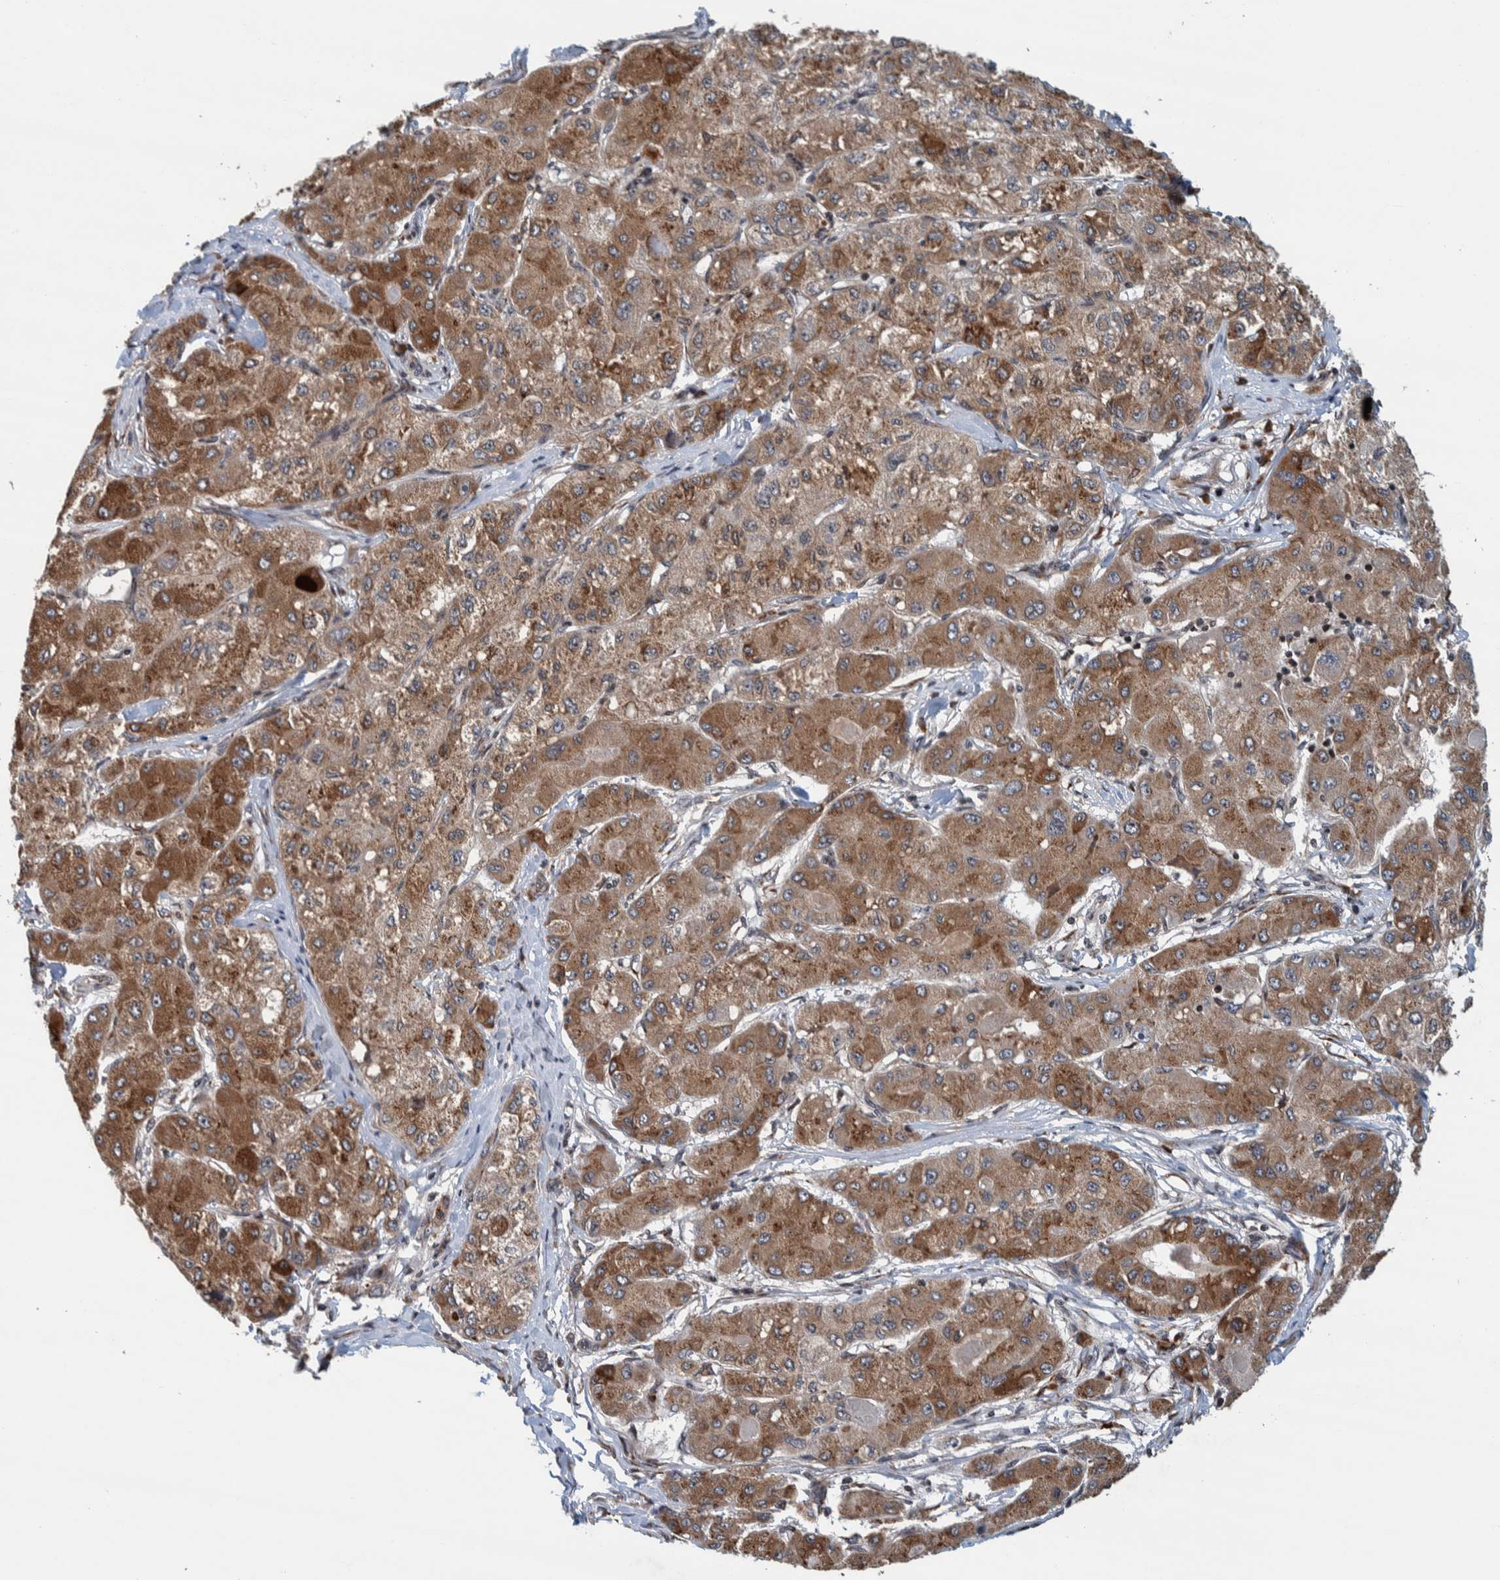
{"staining": {"intensity": "moderate", "quantity": ">75%", "location": "cytoplasmic/membranous"}, "tissue": "liver cancer", "cell_type": "Tumor cells", "image_type": "cancer", "snomed": [{"axis": "morphology", "description": "Carcinoma, Hepatocellular, NOS"}, {"axis": "topography", "description": "Liver"}], "caption": "Brown immunohistochemical staining in liver cancer (hepatocellular carcinoma) shows moderate cytoplasmic/membranous expression in approximately >75% of tumor cells. (Brightfield microscopy of DAB IHC at high magnification).", "gene": "CCDC182", "patient": {"sex": "male", "age": 80}}